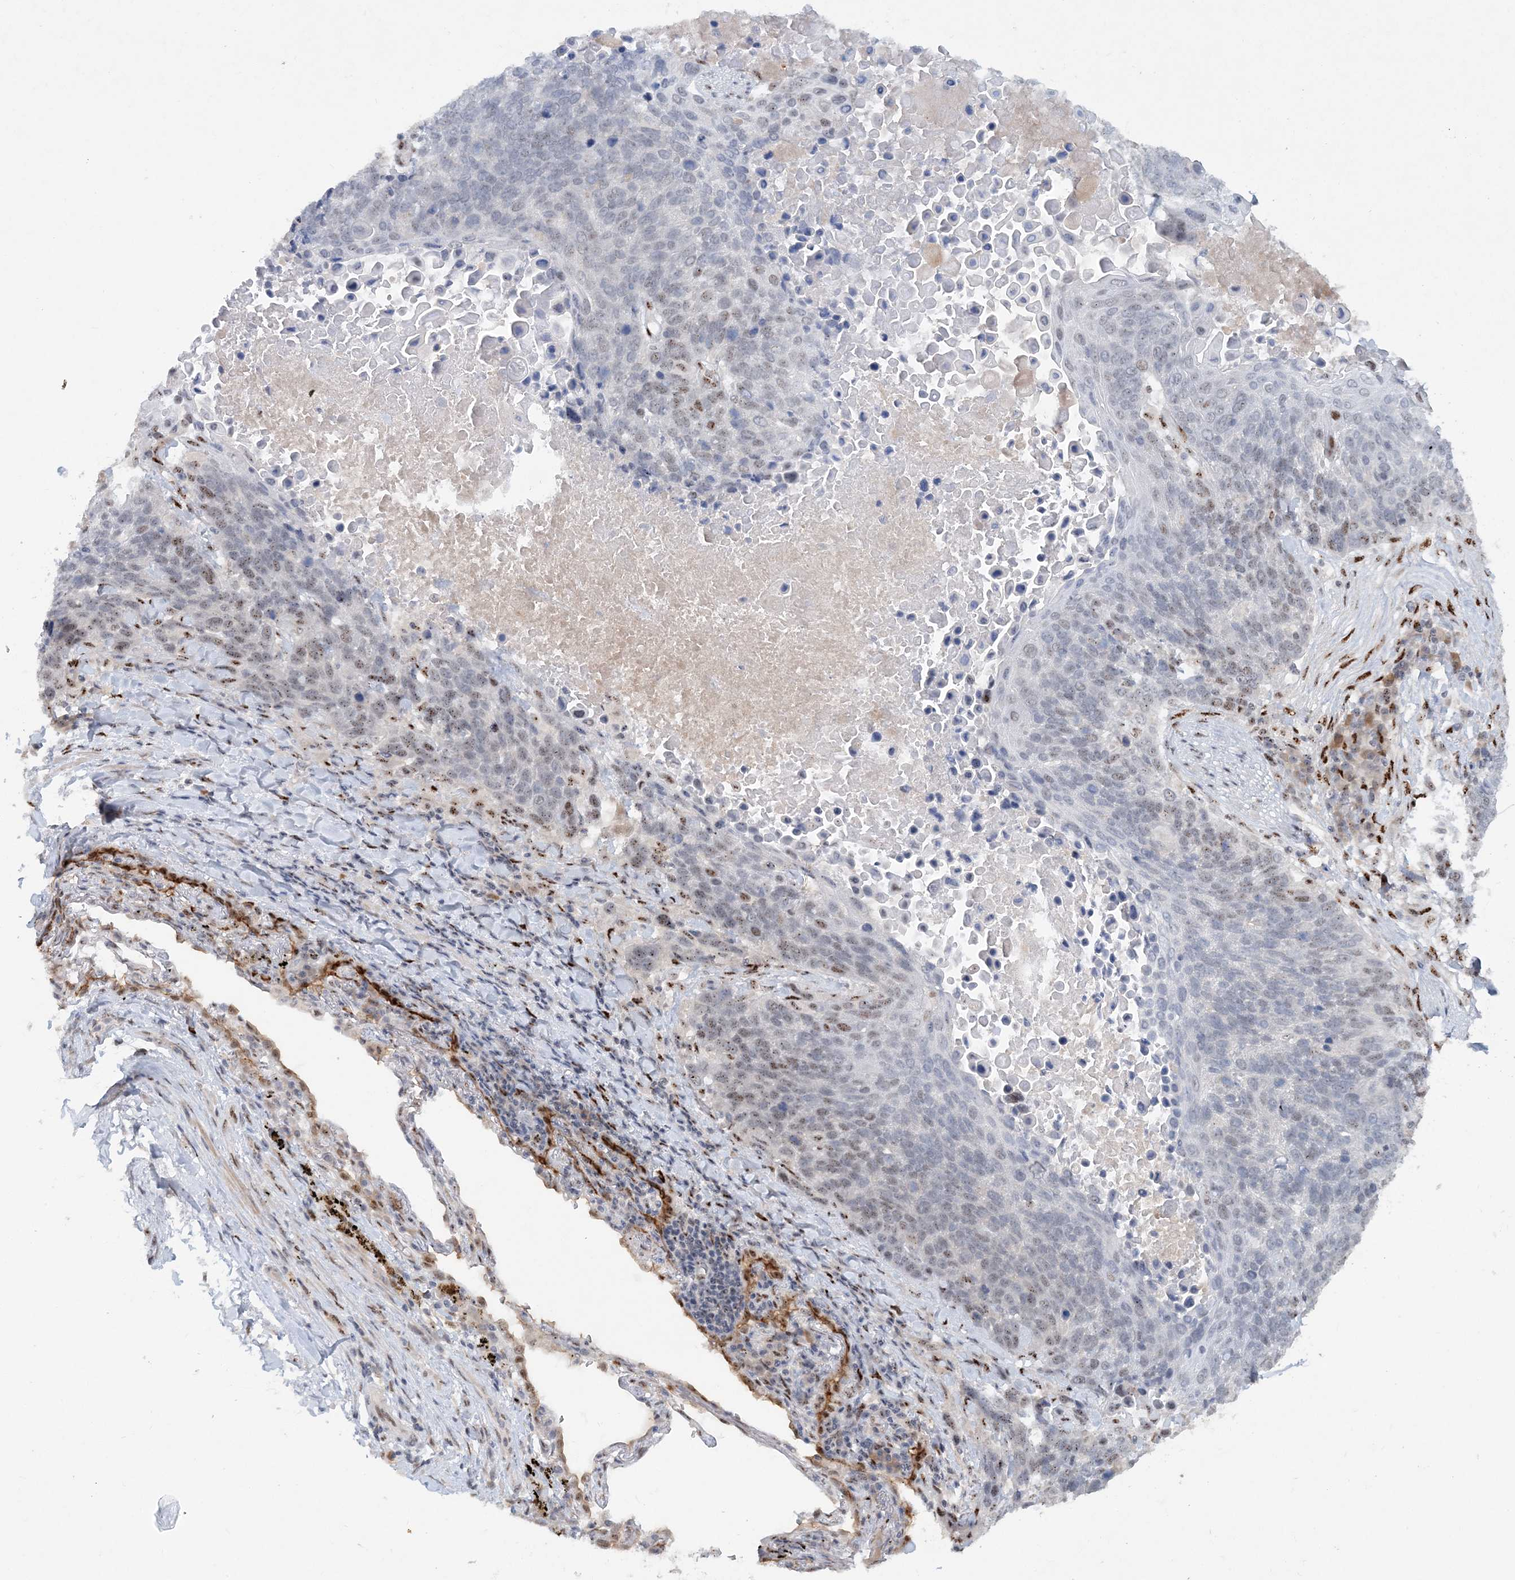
{"staining": {"intensity": "moderate", "quantity": "<25%", "location": "nuclear"}, "tissue": "lung cancer", "cell_type": "Tumor cells", "image_type": "cancer", "snomed": [{"axis": "morphology", "description": "Squamous cell carcinoma, NOS"}, {"axis": "topography", "description": "Lung"}], "caption": "A micrograph of lung cancer (squamous cell carcinoma) stained for a protein demonstrates moderate nuclear brown staining in tumor cells. The staining was performed using DAB, with brown indicating positive protein expression. Nuclei are stained blue with hematoxylin.", "gene": "GIN1", "patient": {"sex": "male", "age": 66}}